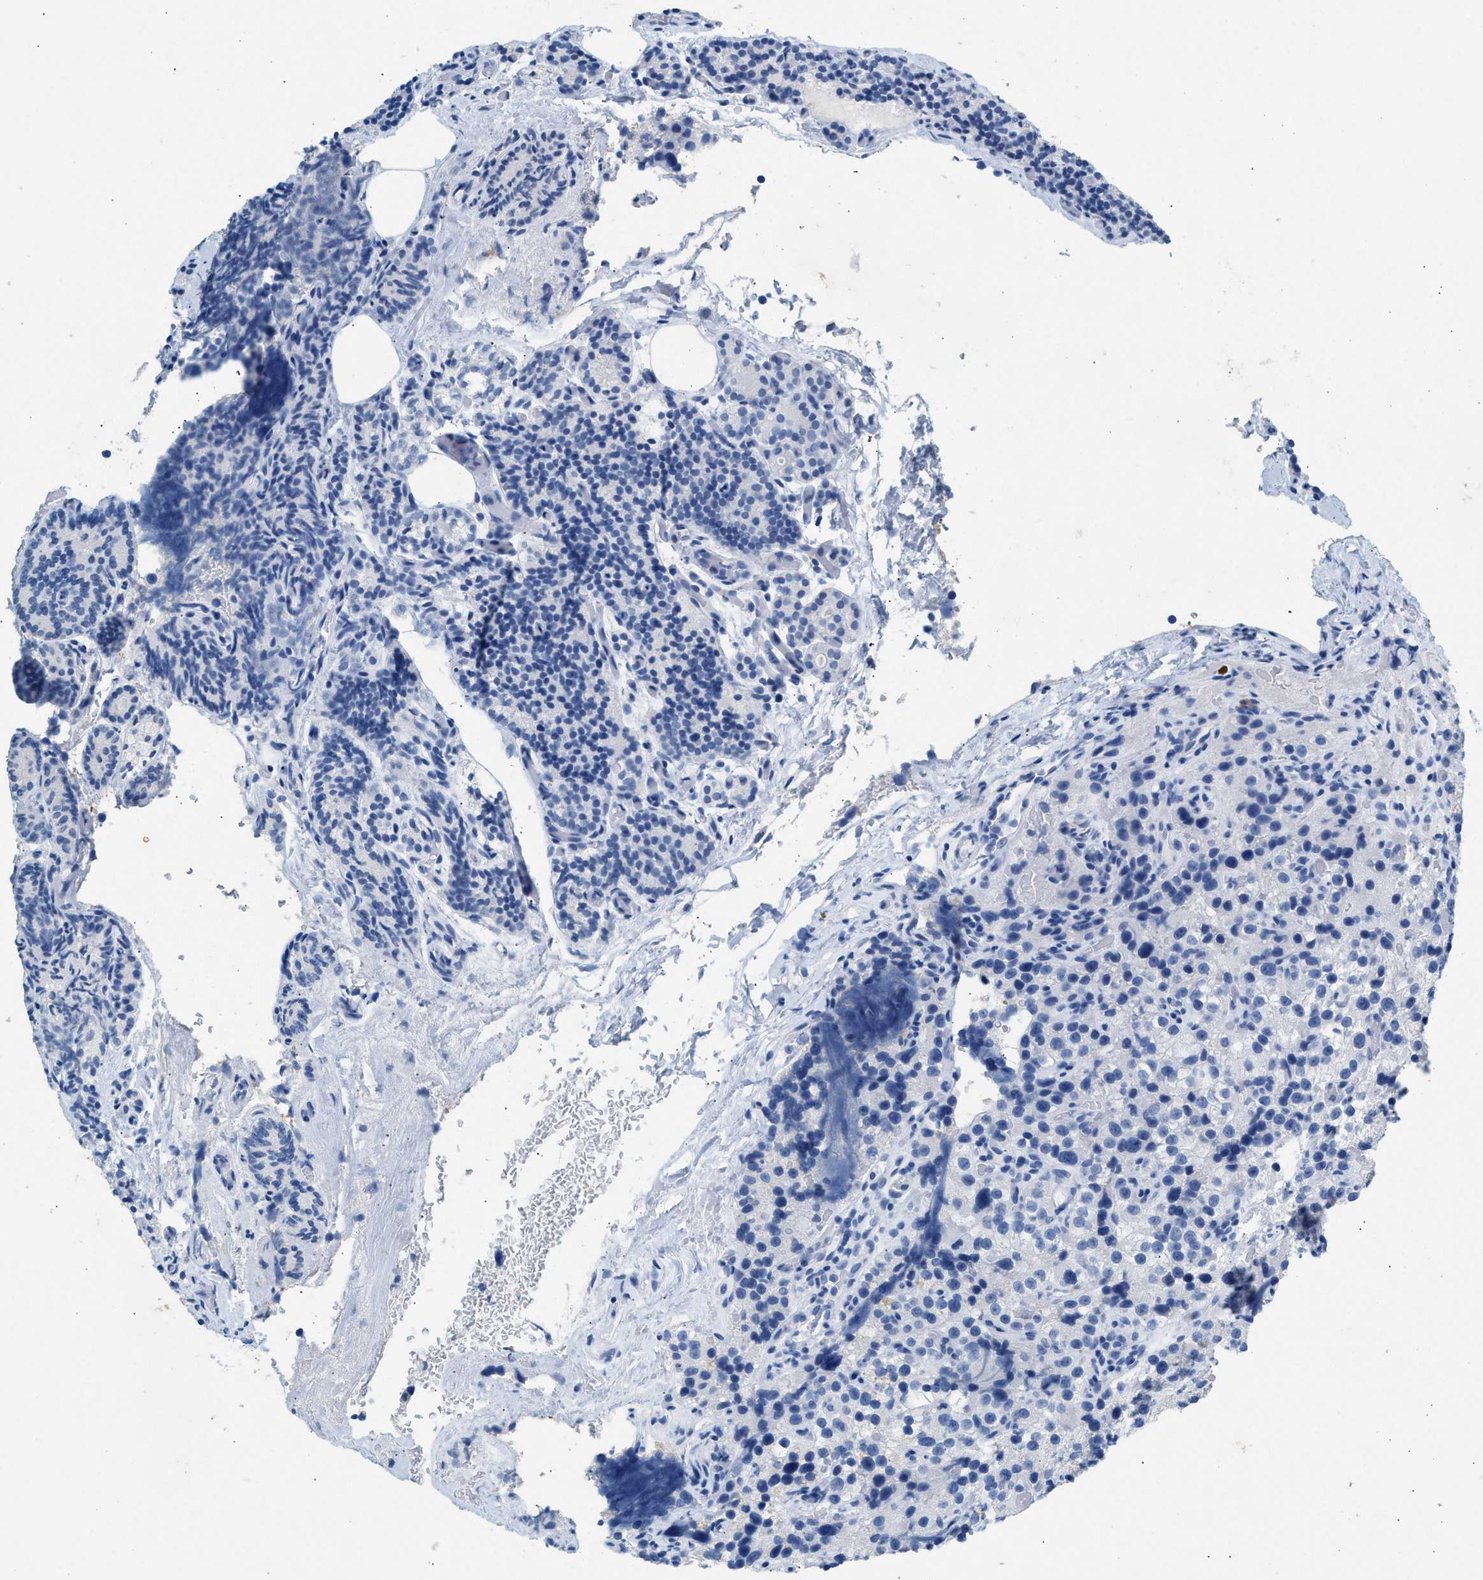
{"staining": {"intensity": "negative", "quantity": "none", "location": "none"}, "tissue": "parathyroid gland", "cell_type": "Glandular cells", "image_type": "normal", "snomed": [{"axis": "morphology", "description": "Normal tissue, NOS"}, {"axis": "morphology", "description": "Adenoma, NOS"}, {"axis": "topography", "description": "Parathyroid gland"}], "caption": "Glandular cells are negative for brown protein staining in unremarkable parathyroid gland. The staining was performed using DAB to visualize the protein expression in brown, while the nuclei were stained in blue with hematoxylin (Magnification: 20x).", "gene": "HHATL", "patient": {"sex": "female", "age": 51}}